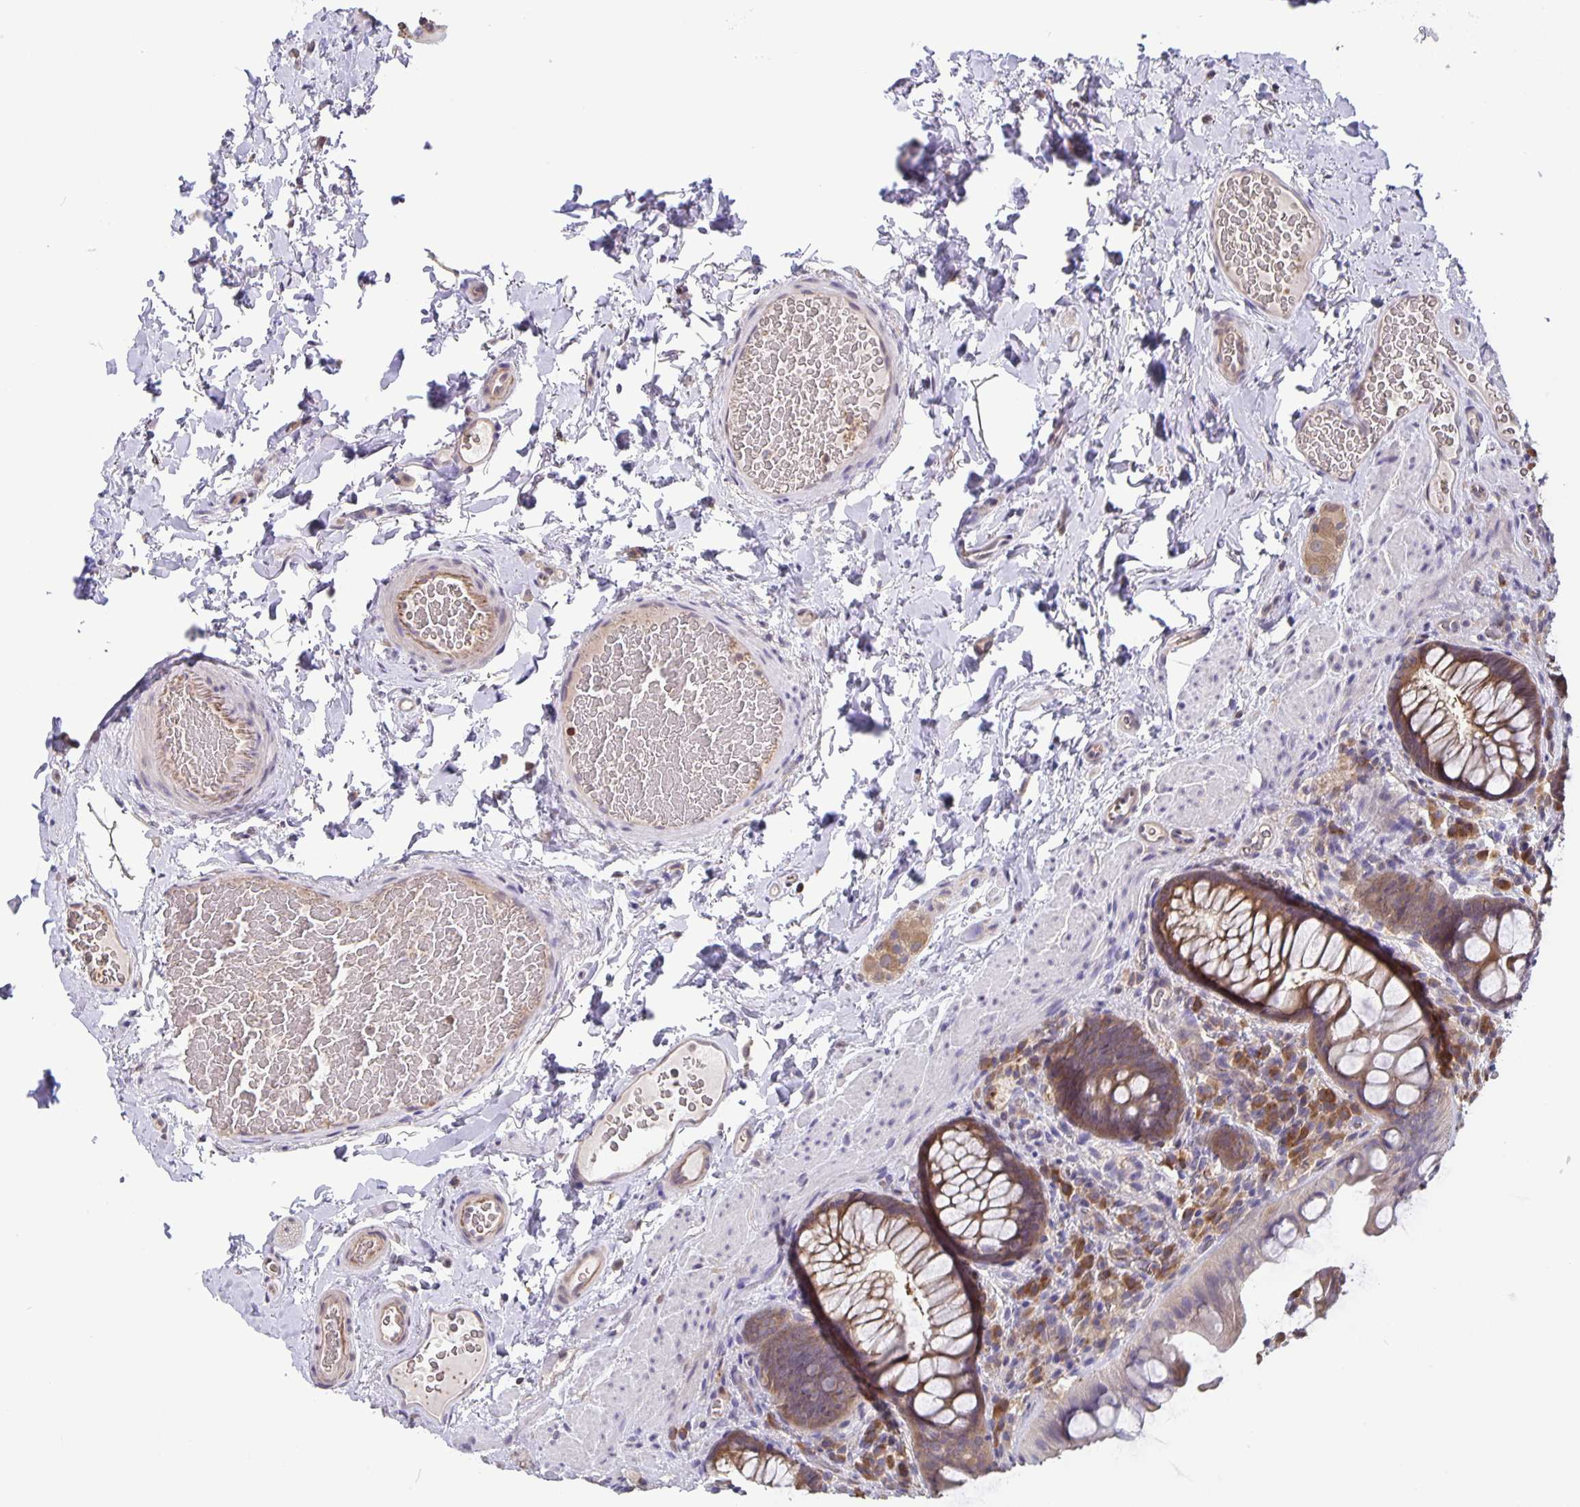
{"staining": {"intensity": "moderate", "quantity": ">75%", "location": "cytoplasmic/membranous"}, "tissue": "rectum", "cell_type": "Glandular cells", "image_type": "normal", "snomed": [{"axis": "morphology", "description": "Normal tissue, NOS"}, {"axis": "topography", "description": "Rectum"}], "caption": "The photomicrograph displays a brown stain indicating the presence of a protein in the cytoplasmic/membranous of glandular cells in rectum.", "gene": "FEM1C", "patient": {"sex": "female", "age": 69}}